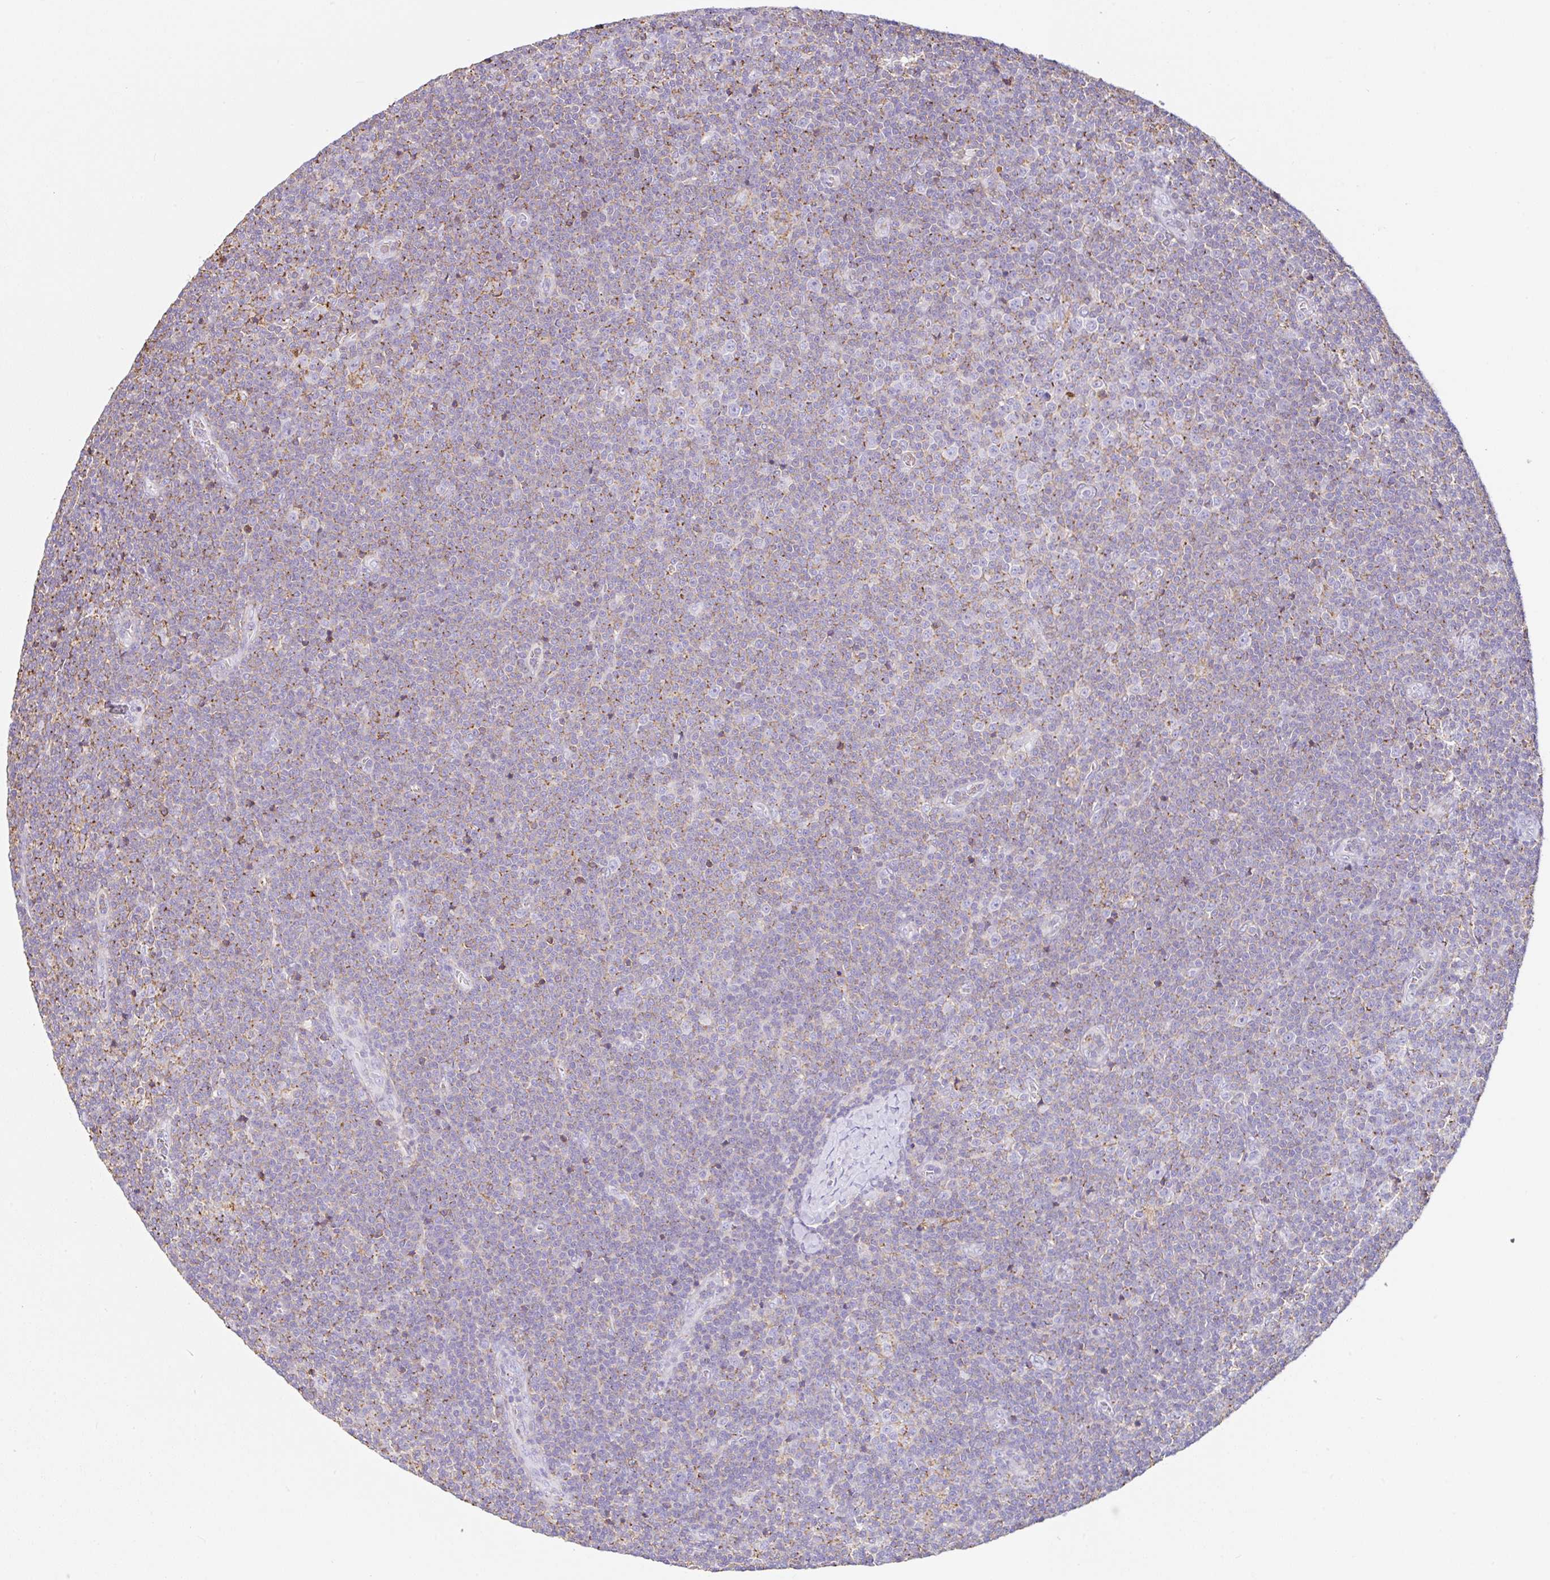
{"staining": {"intensity": "negative", "quantity": "none", "location": "none"}, "tissue": "lymphoma", "cell_type": "Tumor cells", "image_type": "cancer", "snomed": [{"axis": "morphology", "description": "Malignant lymphoma, non-Hodgkin's type, Low grade"}, {"axis": "topography", "description": "Lymph node"}], "caption": "Tumor cells are negative for brown protein staining in lymphoma. The staining was performed using DAB to visualize the protein expression in brown, while the nuclei were stained in blue with hematoxylin (Magnification: 20x).", "gene": "MTTP", "patient": {"sex": "male", "age": 48}}